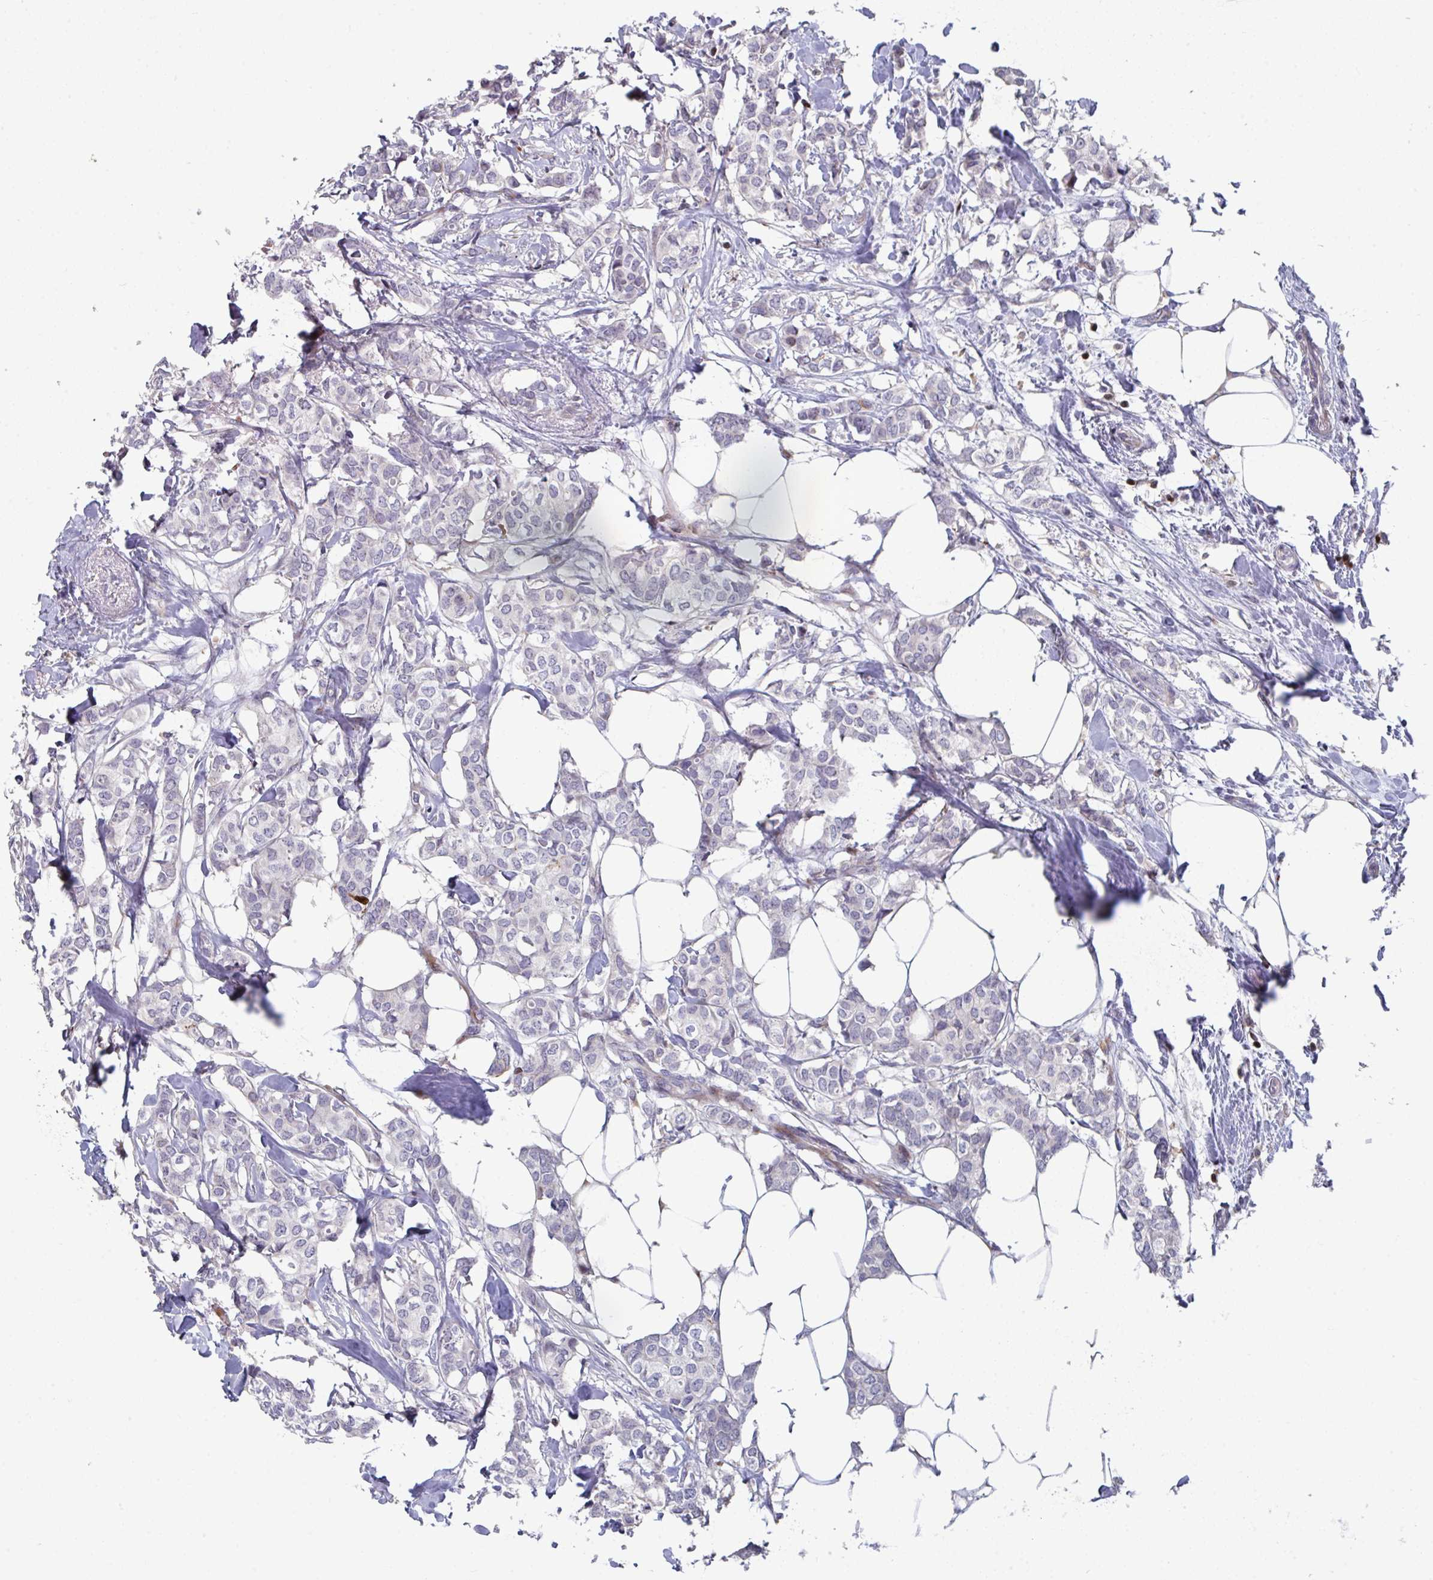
{"staining": {"intensity": "negative", "quantity": "none", "location": "none"}, "tissue": "breast cancer", "cell_type": "Tumor cells", "image_type": "cancer", "snomed": [{"axis": "morphology", "description": "Duct carcinoma"}, {"axis": "topography", "description": "Breast"}], "caption": "Image shows no significant protein staining in tumor cells of breast intraductal carcinoma.", "gene": "AOC2", "patient": {"sex": "female", "age": 62}}